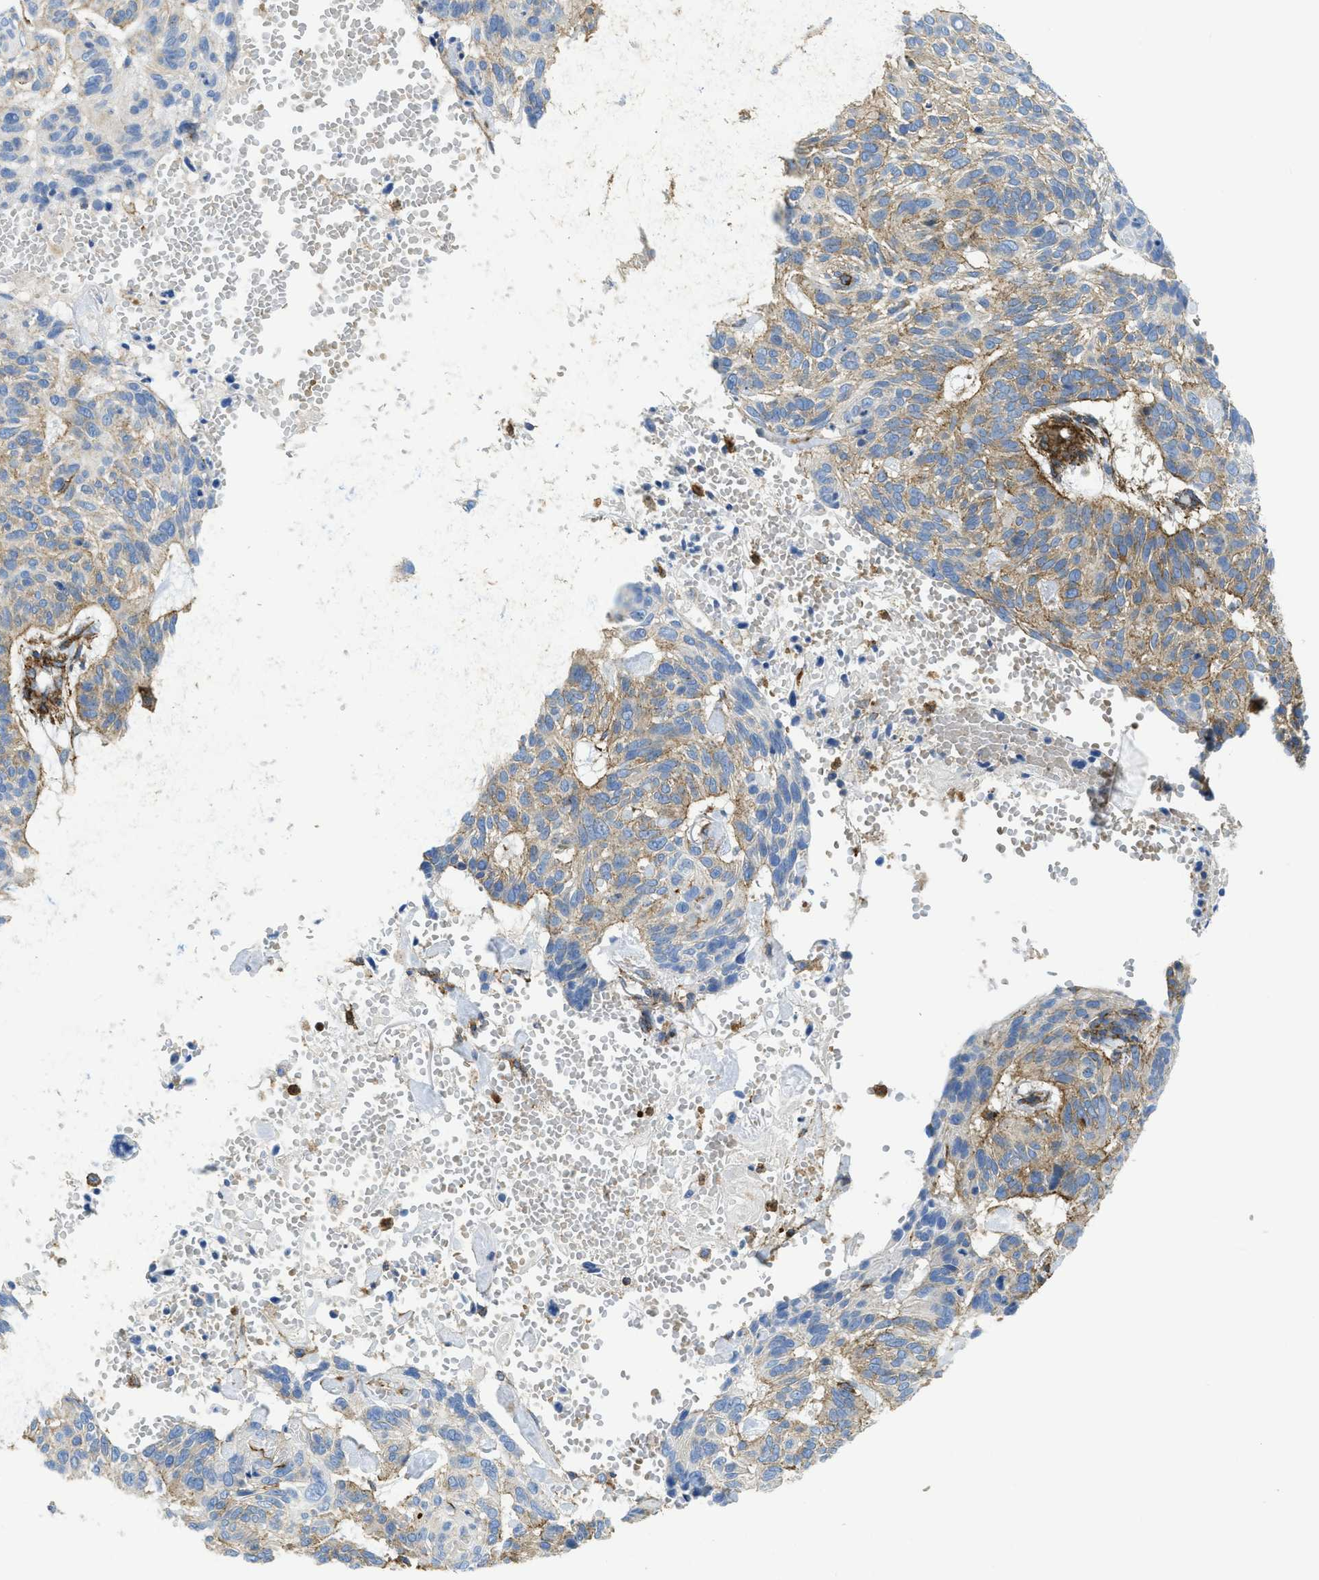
{"staining": {"intensity": "weak", "quantity": ">75%", "location": "cytoplasmic/membranous"}, "tissue": "skin cancer", "cell_type": "Tumor cells", "image_type": "cancer", "snomed": [{"axis": "morphology", "description": "Basal cell carcinoma"}, {"axis": "topography", "description": "Skin"}], "caption": "Human skin basal cell carcinoma stained with a protein marker shows weak staining in tumor cells.", "gene": "HIP1", "patient": {"sex": "male", "age": 85}}